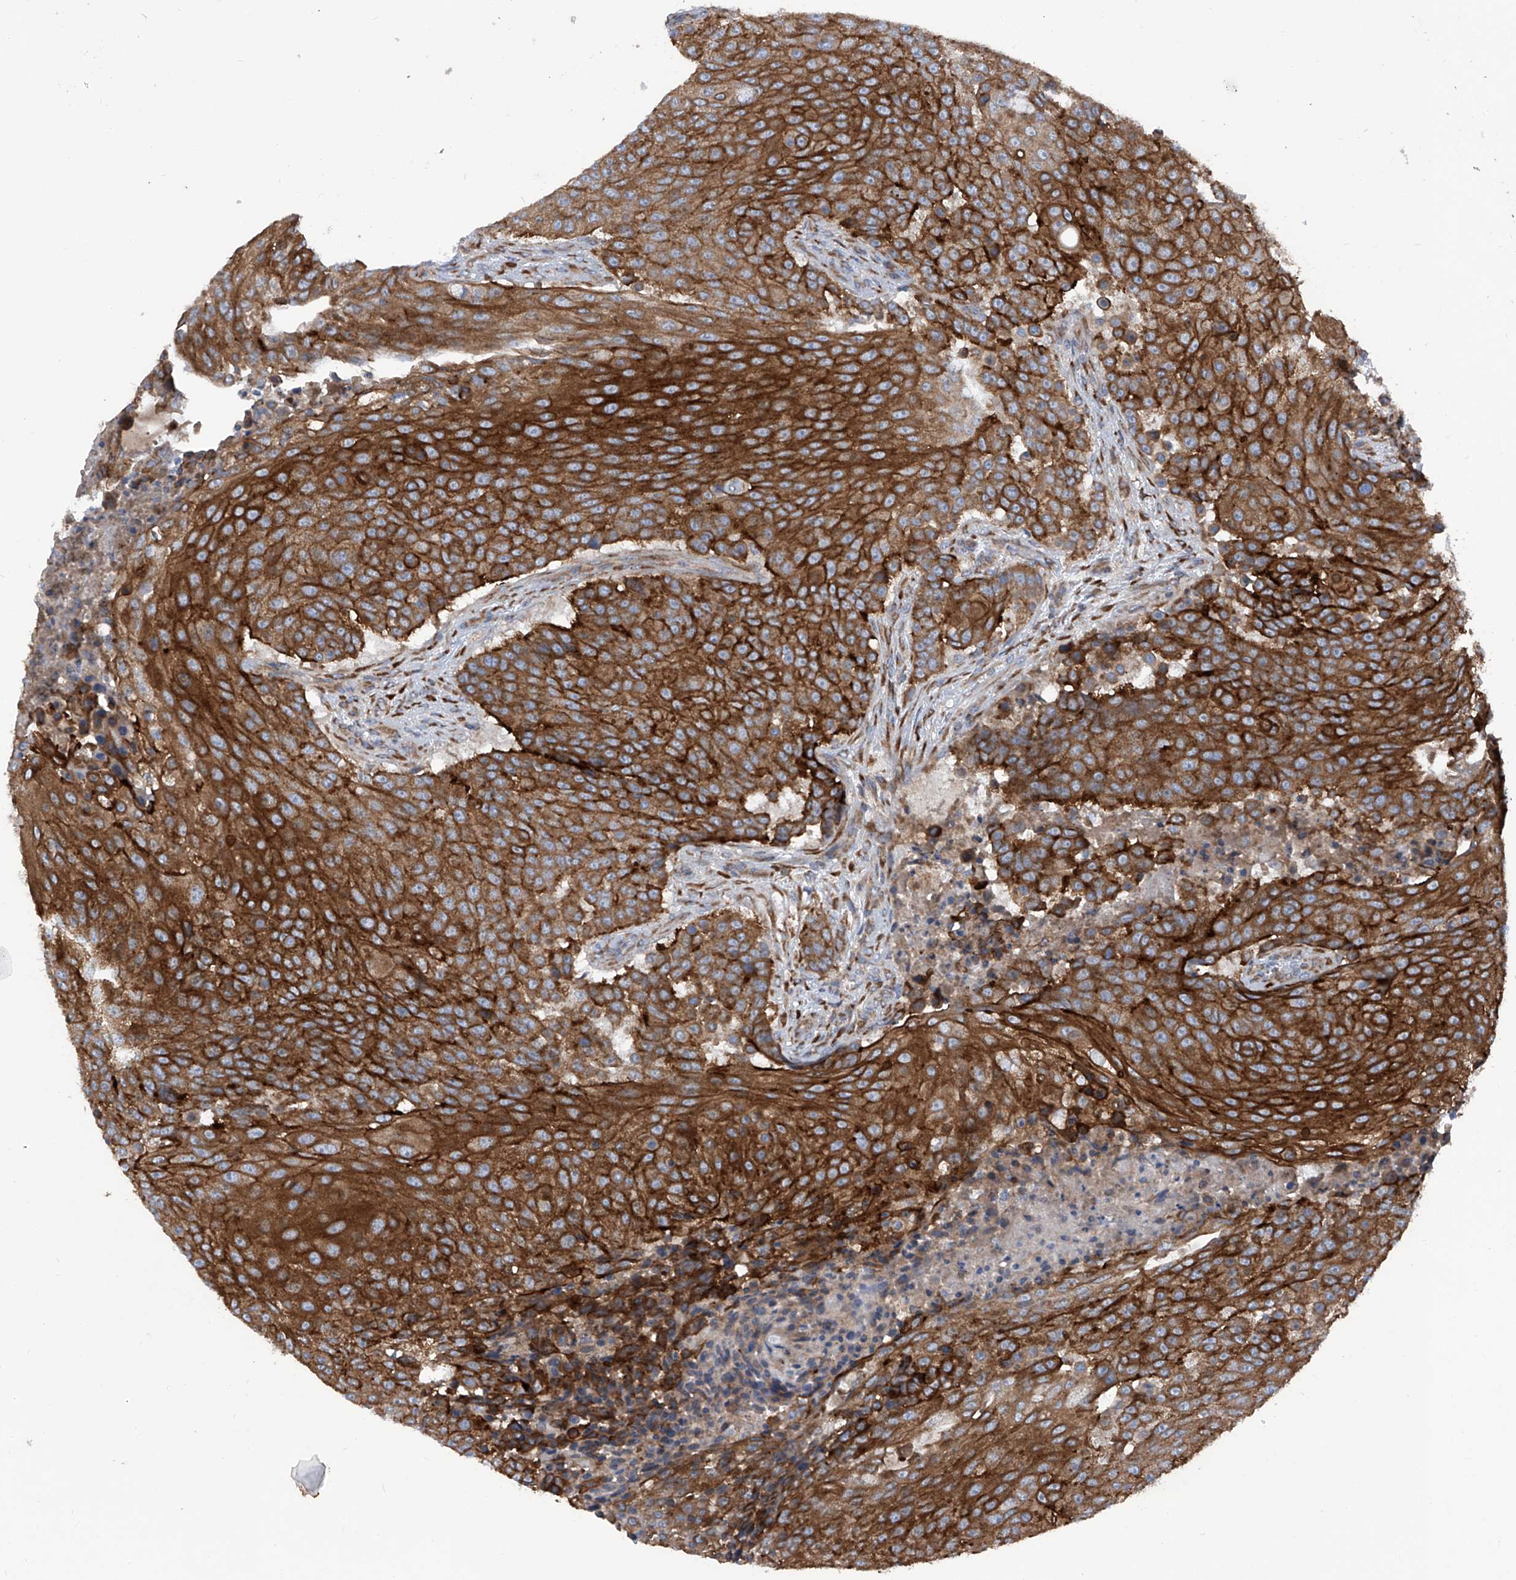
{"staining": {"intensity": "strong", "quantity": ">75%", "location": "cytoplasmic/membranous"}, "tissue": "urothelial cancer", "cell_type": "Tumor cells", "image_type": "cancer", "snomed": [{"axis": "morphology", "description": "Urothelial carcinoma, High grade"}, {"axis": "topography", "description": "Urinary bladder"}], "caption": "IHC of human high-grade urothelial carcinoma exhibits high levels of strong cytoplasmic/membranous expression in about >75% of tumor cells. The staining is performed using DAB brown chromogen to label protein expression. The nuclei are counter-stained blue using hematoxylin.", "gene": "ASCC3", "patient": {"sex": "female", "age": 63}}